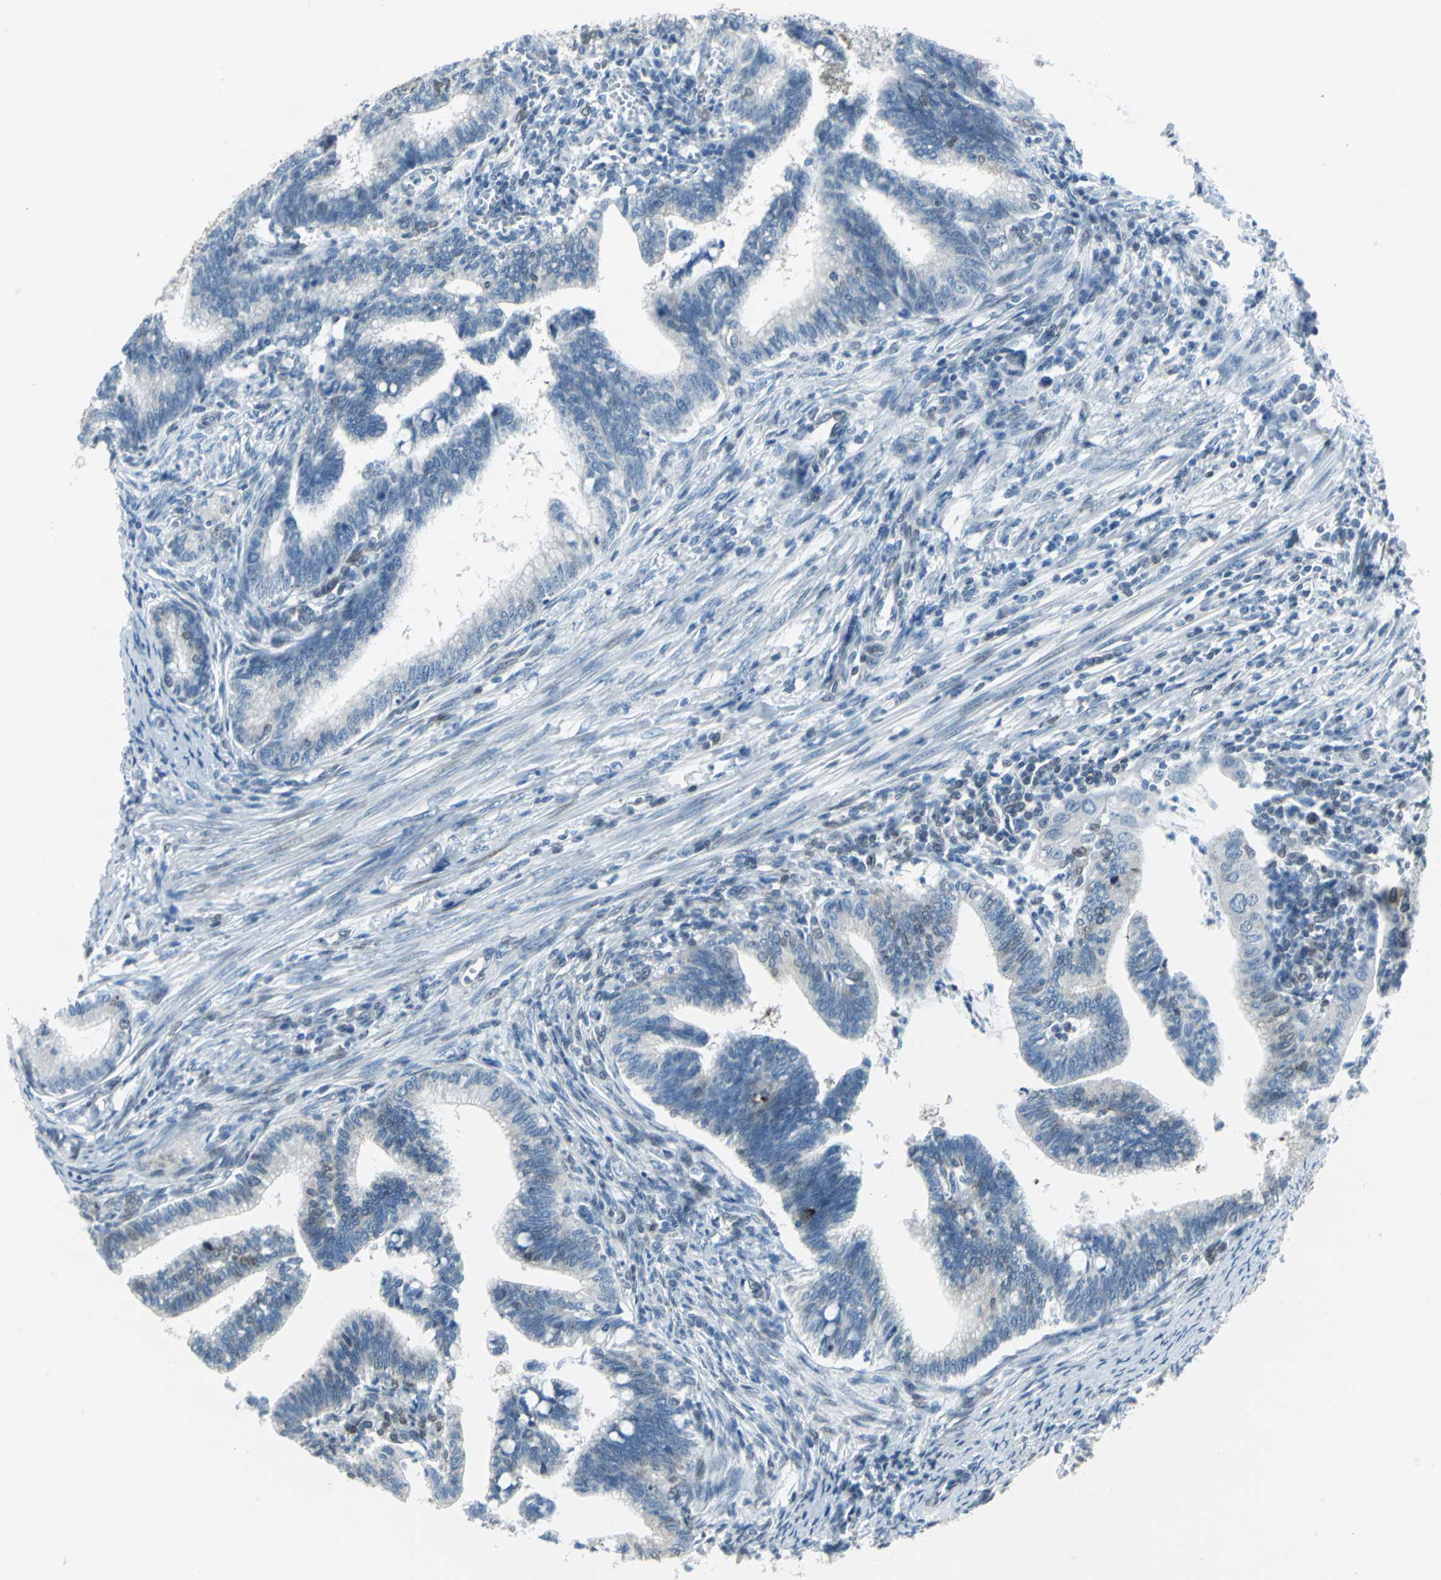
{"staining": {"intensity": "negative", "quantity": "none", "location": "none"}, "tissue": "cervical cancer", "cell_type": "Tumor cells", "image_type": "cancer", "snomed": [{"axis": "morphology", "description": "Adenocarcinoma, NOS"}, {"axis": "topography", "description": "Cervix"}], "caption": "Tumor cells show no significant protein positivity in cervical cancer (adenocarcinoma).", "gene": "SNUPN", "patient": {"sex": "female", "age": 36}}